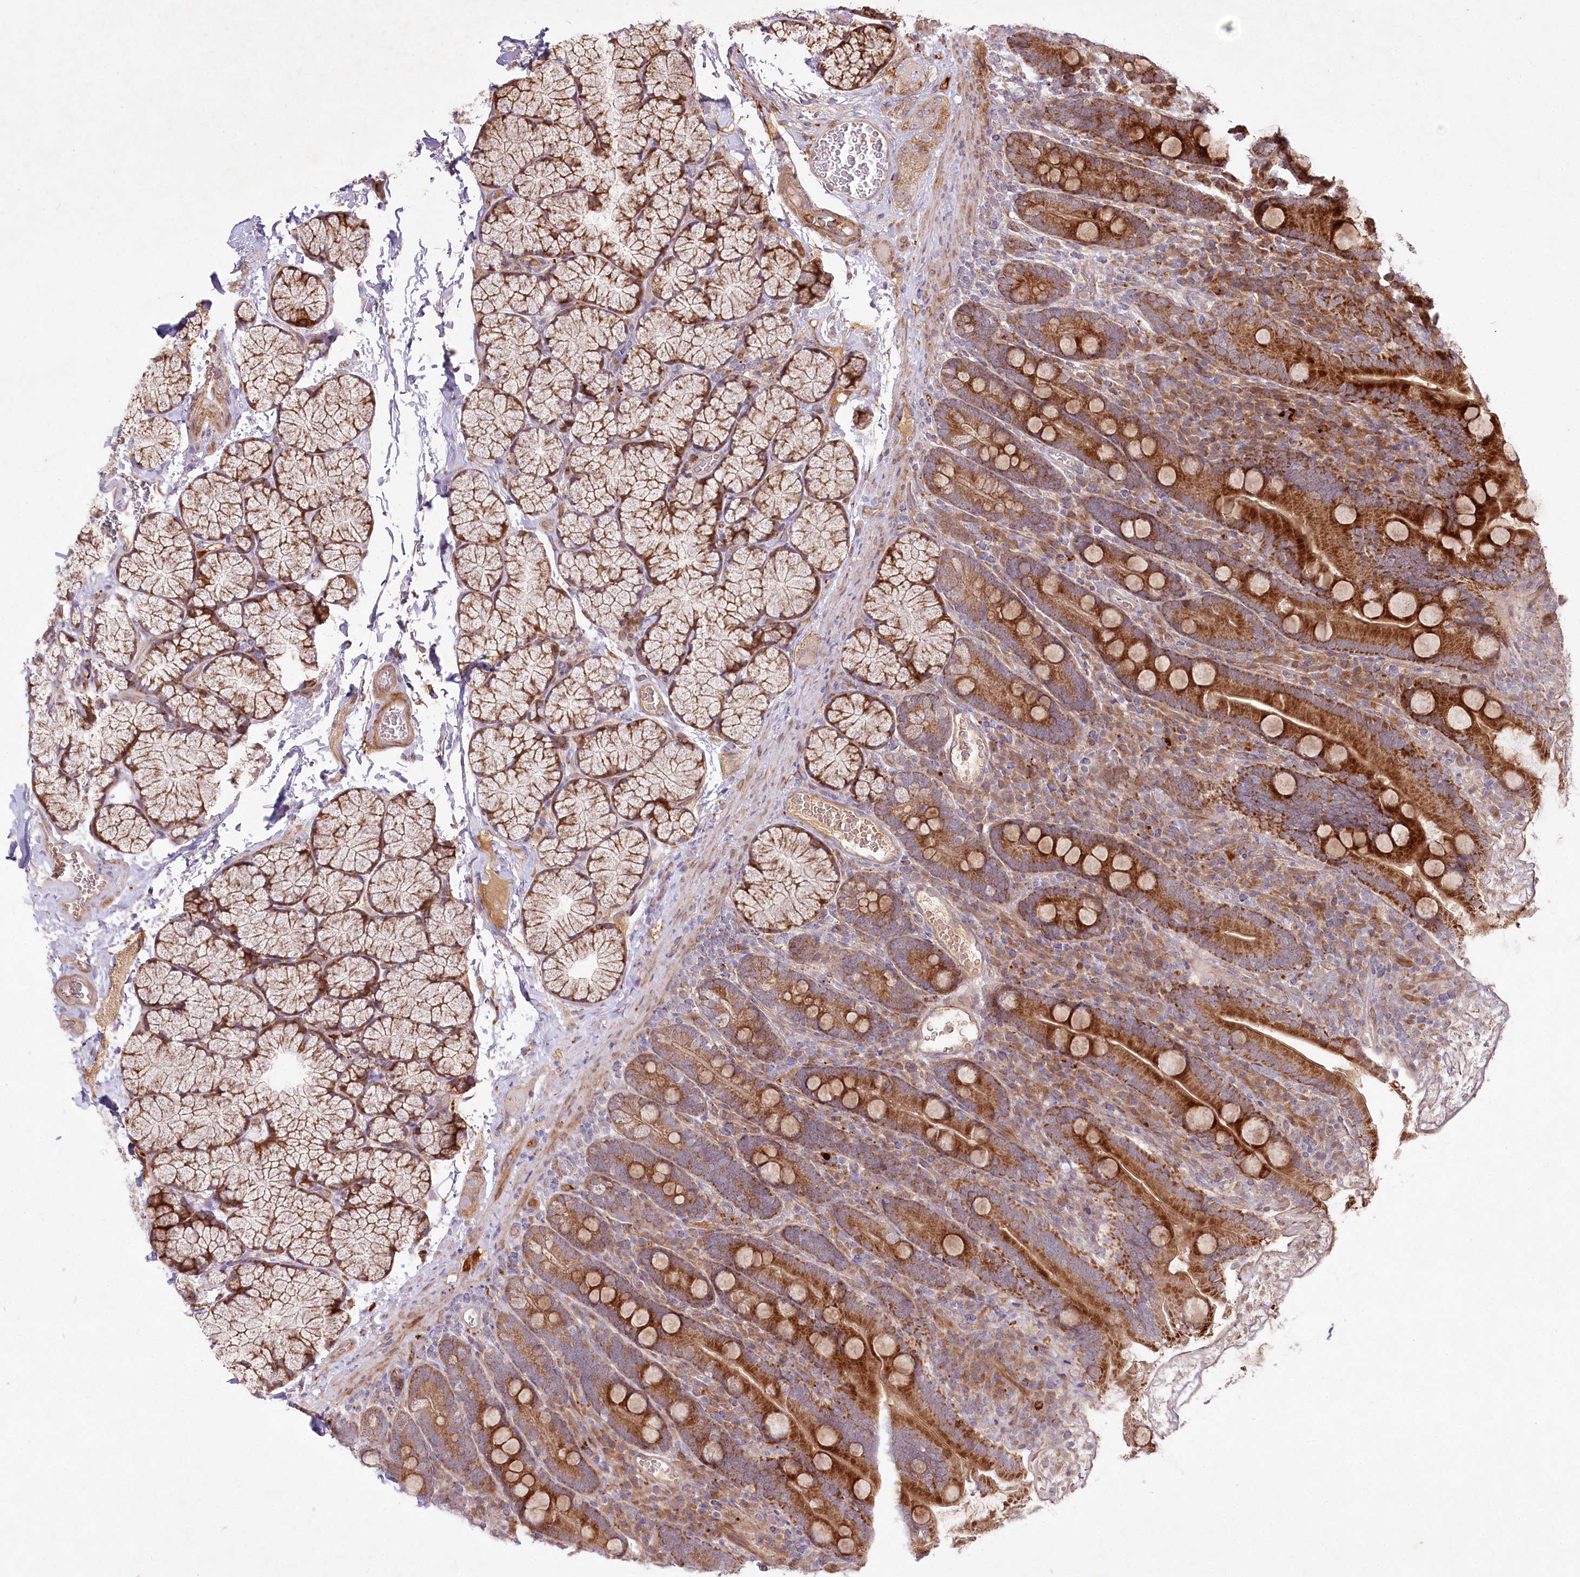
{"staining": {"intensity": "strong", "quantity": ">75%", "location": "cytoplasmic/membranous"}, "tissue": "duodenum", "cell_type": "Glandular cells", "image_type": "normal", "snomed": [{"axis": "morphology", "description": "Normal tissue, NOS"}, {"axis": "topography", "description": "Duodenum"}], "caption": "Strong cytoplasmic/membranous expression for a protein is identified in about >75% of glandular cells of unremarkable duodenum using IHC.", "gene": "PSTK", "patient": {"sex": "male", "age": 35}}